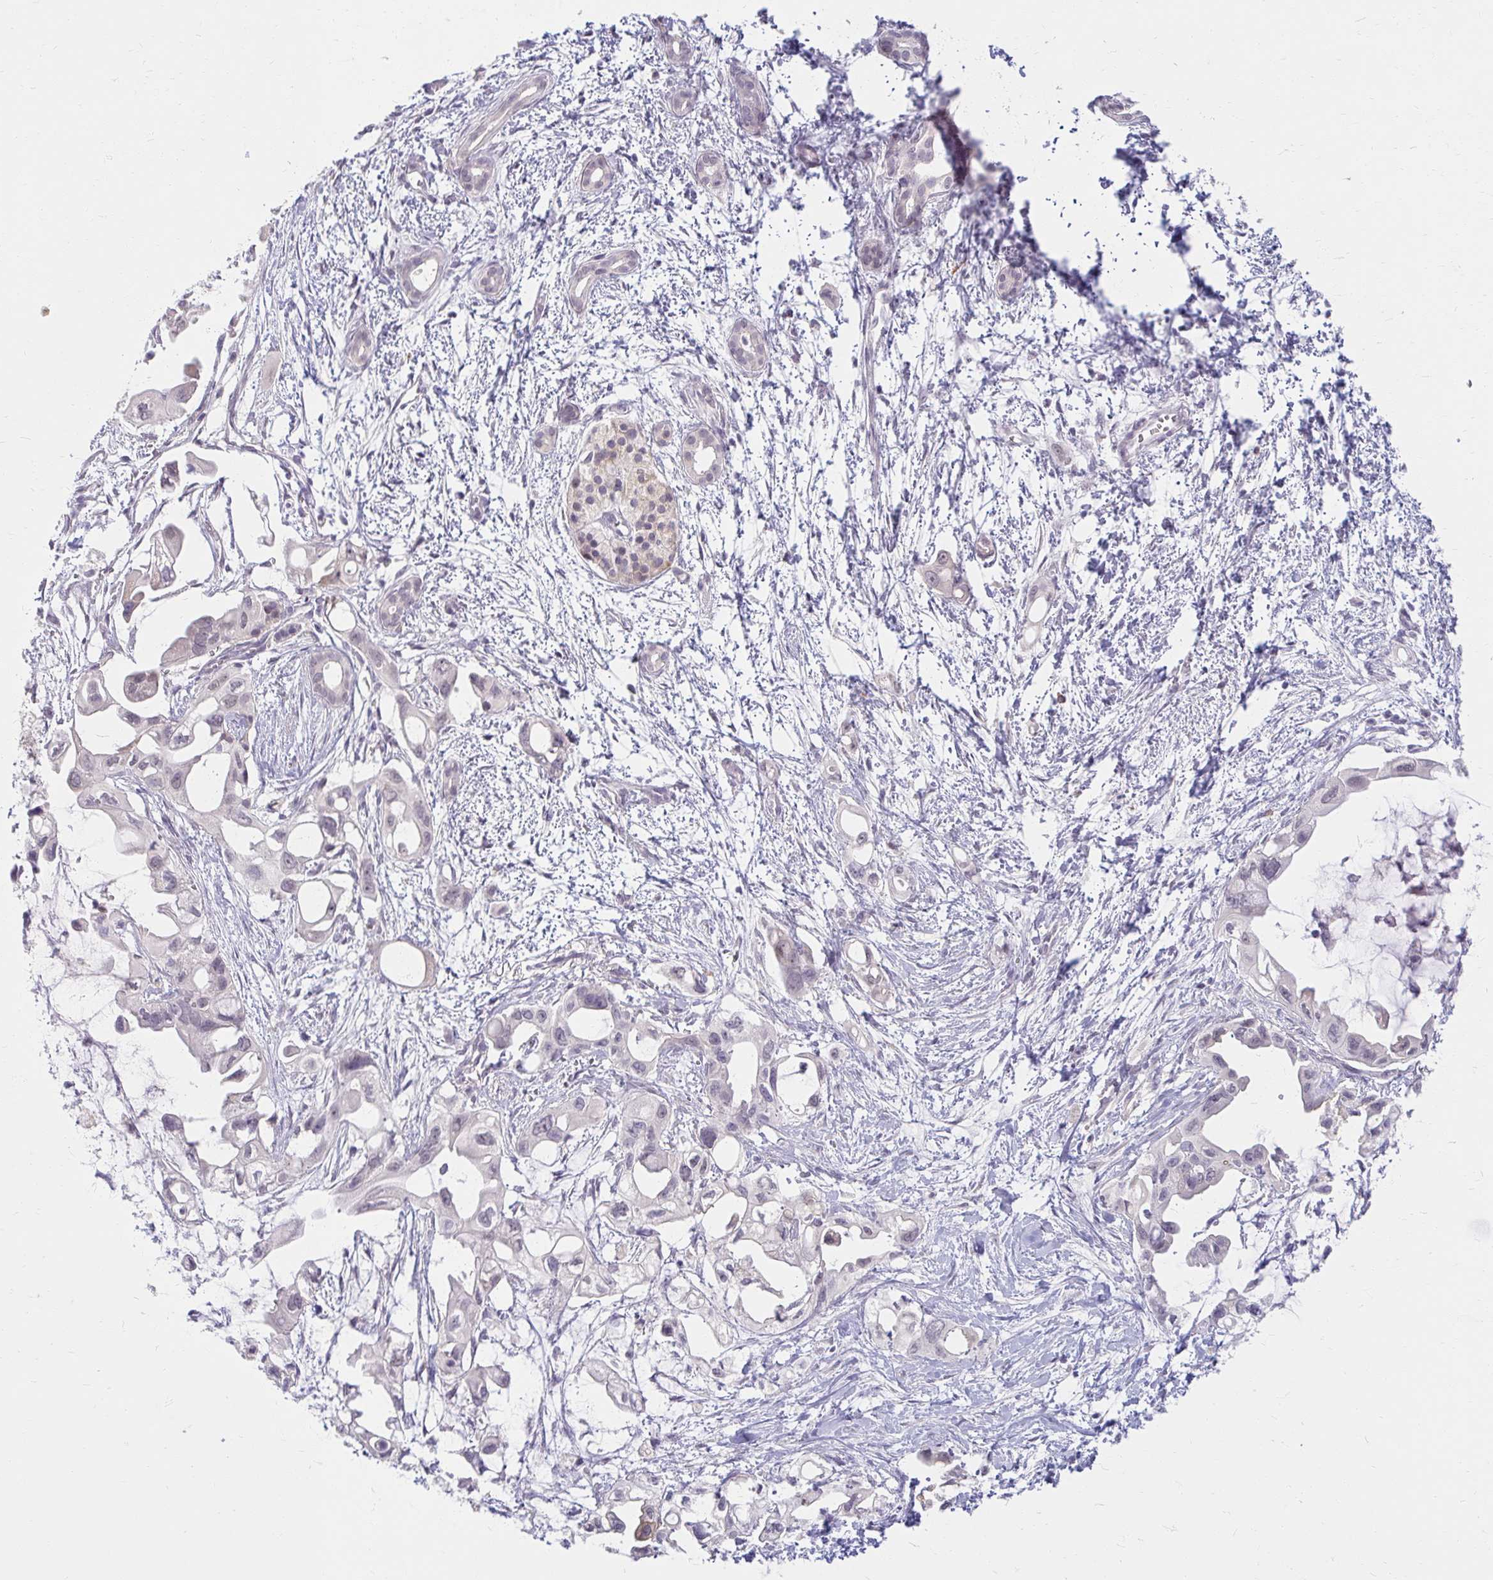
{"staining": {"intensity": "weak", "quantity": "<25%", "location": "cytoplasmic/membranous"}, "tissue": "pancreatic cancer", "cell_type": "Tumor cells", "image_type": "cancer", "snomed": [{"axis": "morphology", "description": "Adenocarcinoma, NOS"}, {"axis": "topography", "description": "Pancreas"}], "caption": "Tumor cells are negative for protein expression in human adenocarcinoma (pancreatic).", "gene": "DDN", "patient": {"sex": "male", "age": 61}}